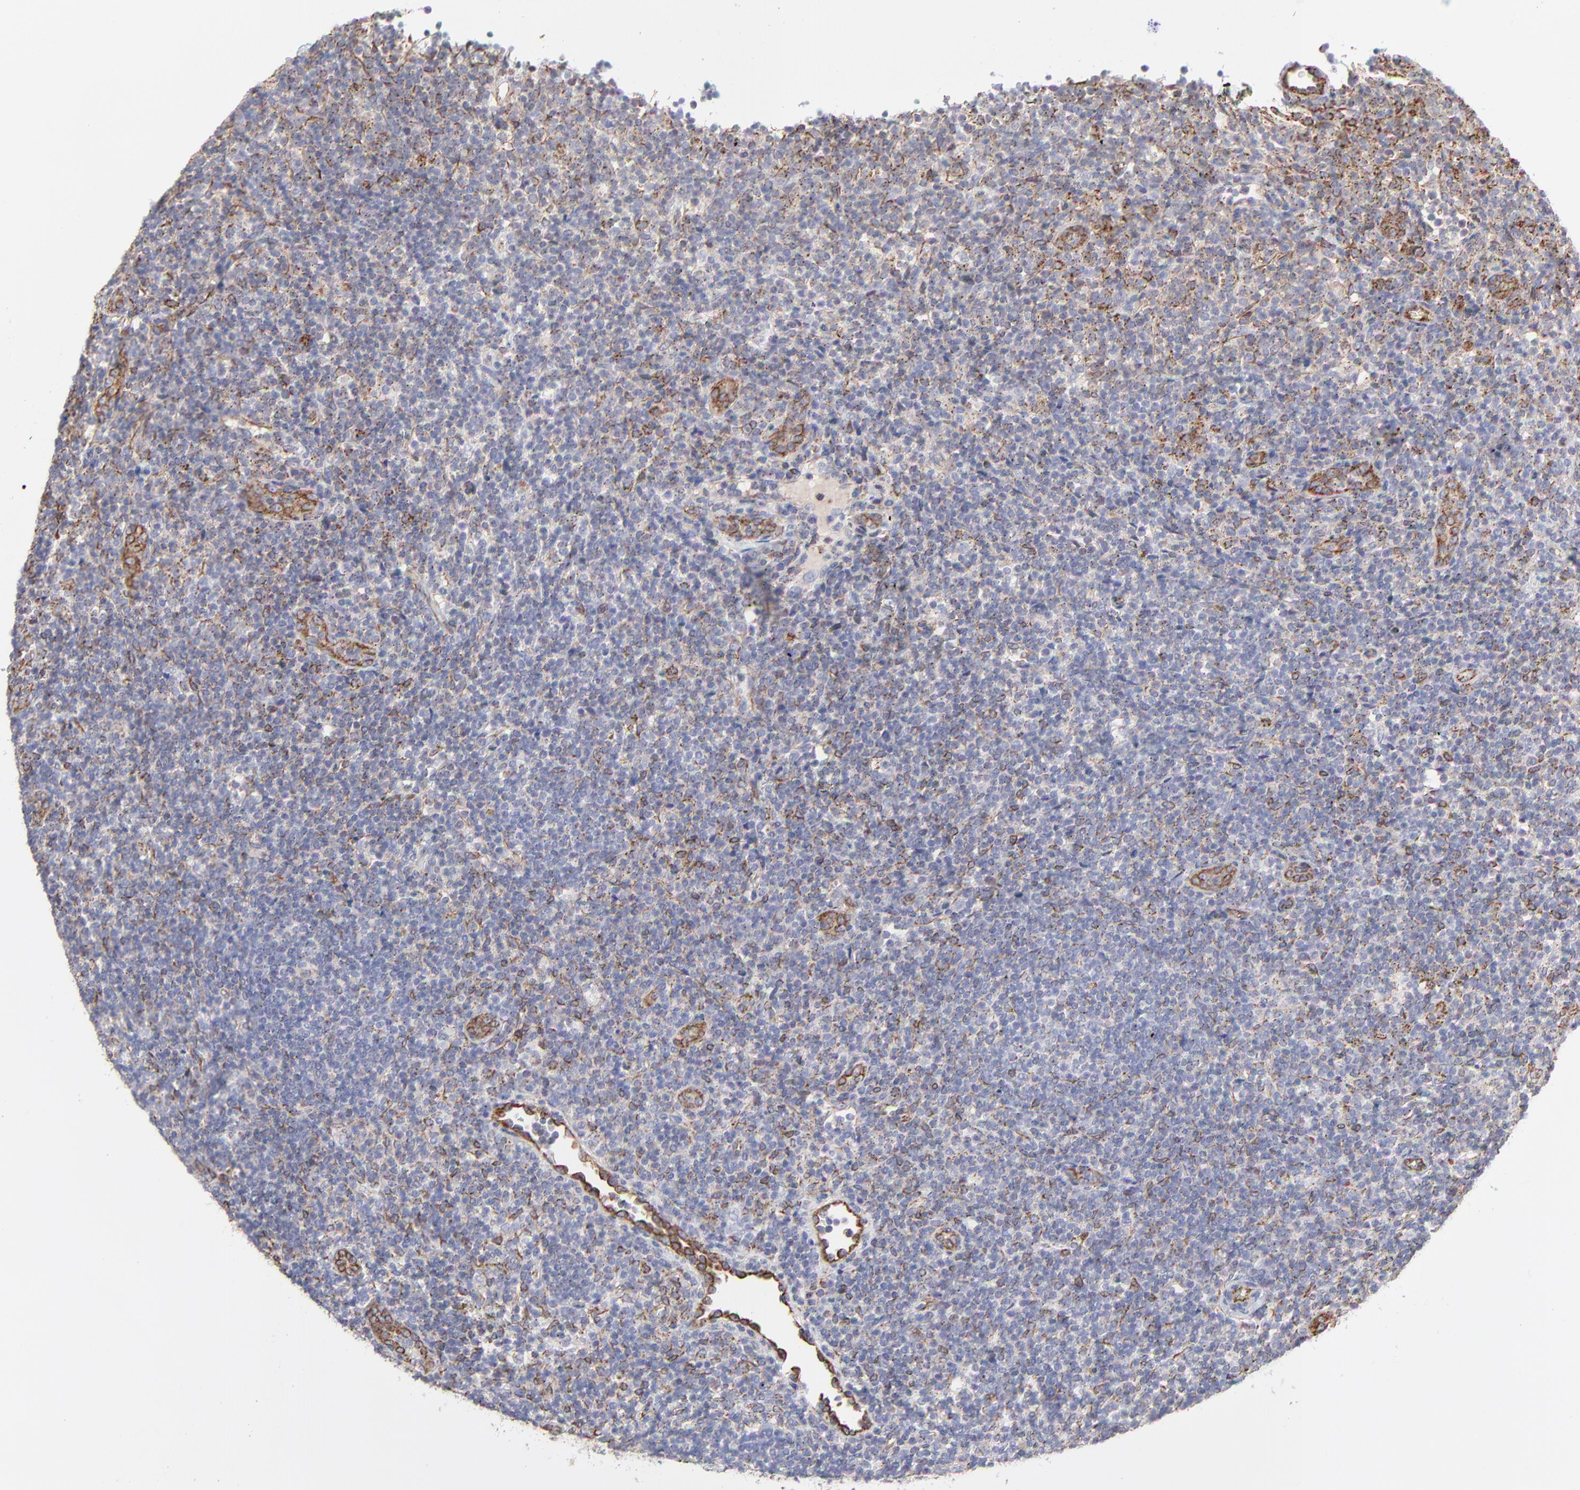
{"staining": {"intensity": "moderate", "quantity": "<25%", "location": "cytoplasmic/membranous"}, "tissue": "lymphoma", "cell_type": "Tumor cells", "image_type": "cancer", "snomed": [{"axis": "morphology", "description": "Malignant lymphoma, non-Hodgkin's type, Low grade"}, {"axis": "topography", "description": "Lymph node"}], "caption": "Protein staining reveals moderate cytoplasmic/membranous expression in about <25% of tumor cells in low-grade malignant lymphoma, non-Hodgkin's type.", "gene": "COX8C", "patient": {"sex": "female", "age": 76}}